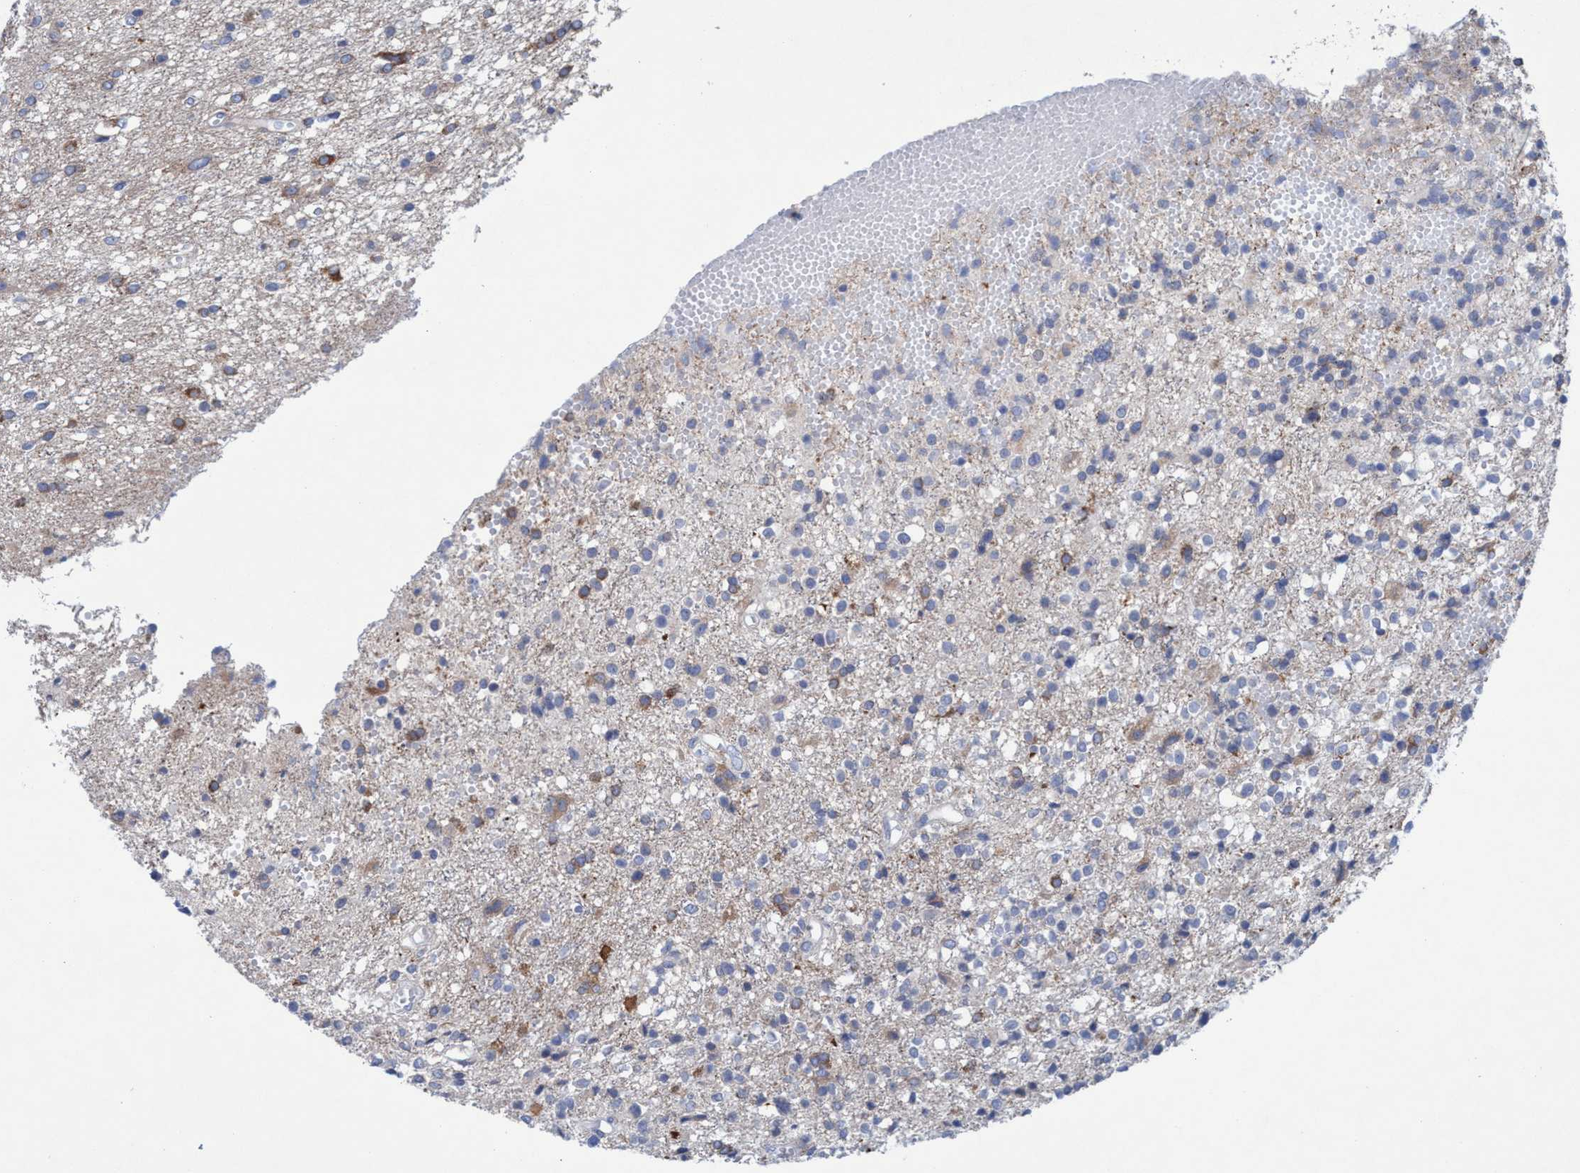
{"staining": {"intensity": "moderate", "quantity": "<25%", "location": "cytoplasmic/membranous"}, "tissue": "glioma", "cell_type": "Tumor cells", "image_type": "cancer", "snomed": [{"axis": "morphology", "description": "Glioma, malignant, High grade"}, {"axis": "topography", "description": "Brain"}], "caption": "High-power microscopy captured an immunohistochemistry image of glioma, revealing moderate cytoplasmic/membranous staining in about <25% of tumor cells. The protein is stained brown, and the nuclei are stained in blue (DAB (3,3'-diaminobenzidine) IHC with brightfield microscopy, high magnification).", "gene": "RSAD1", "patient": {"sex": "female", "age": 59}}